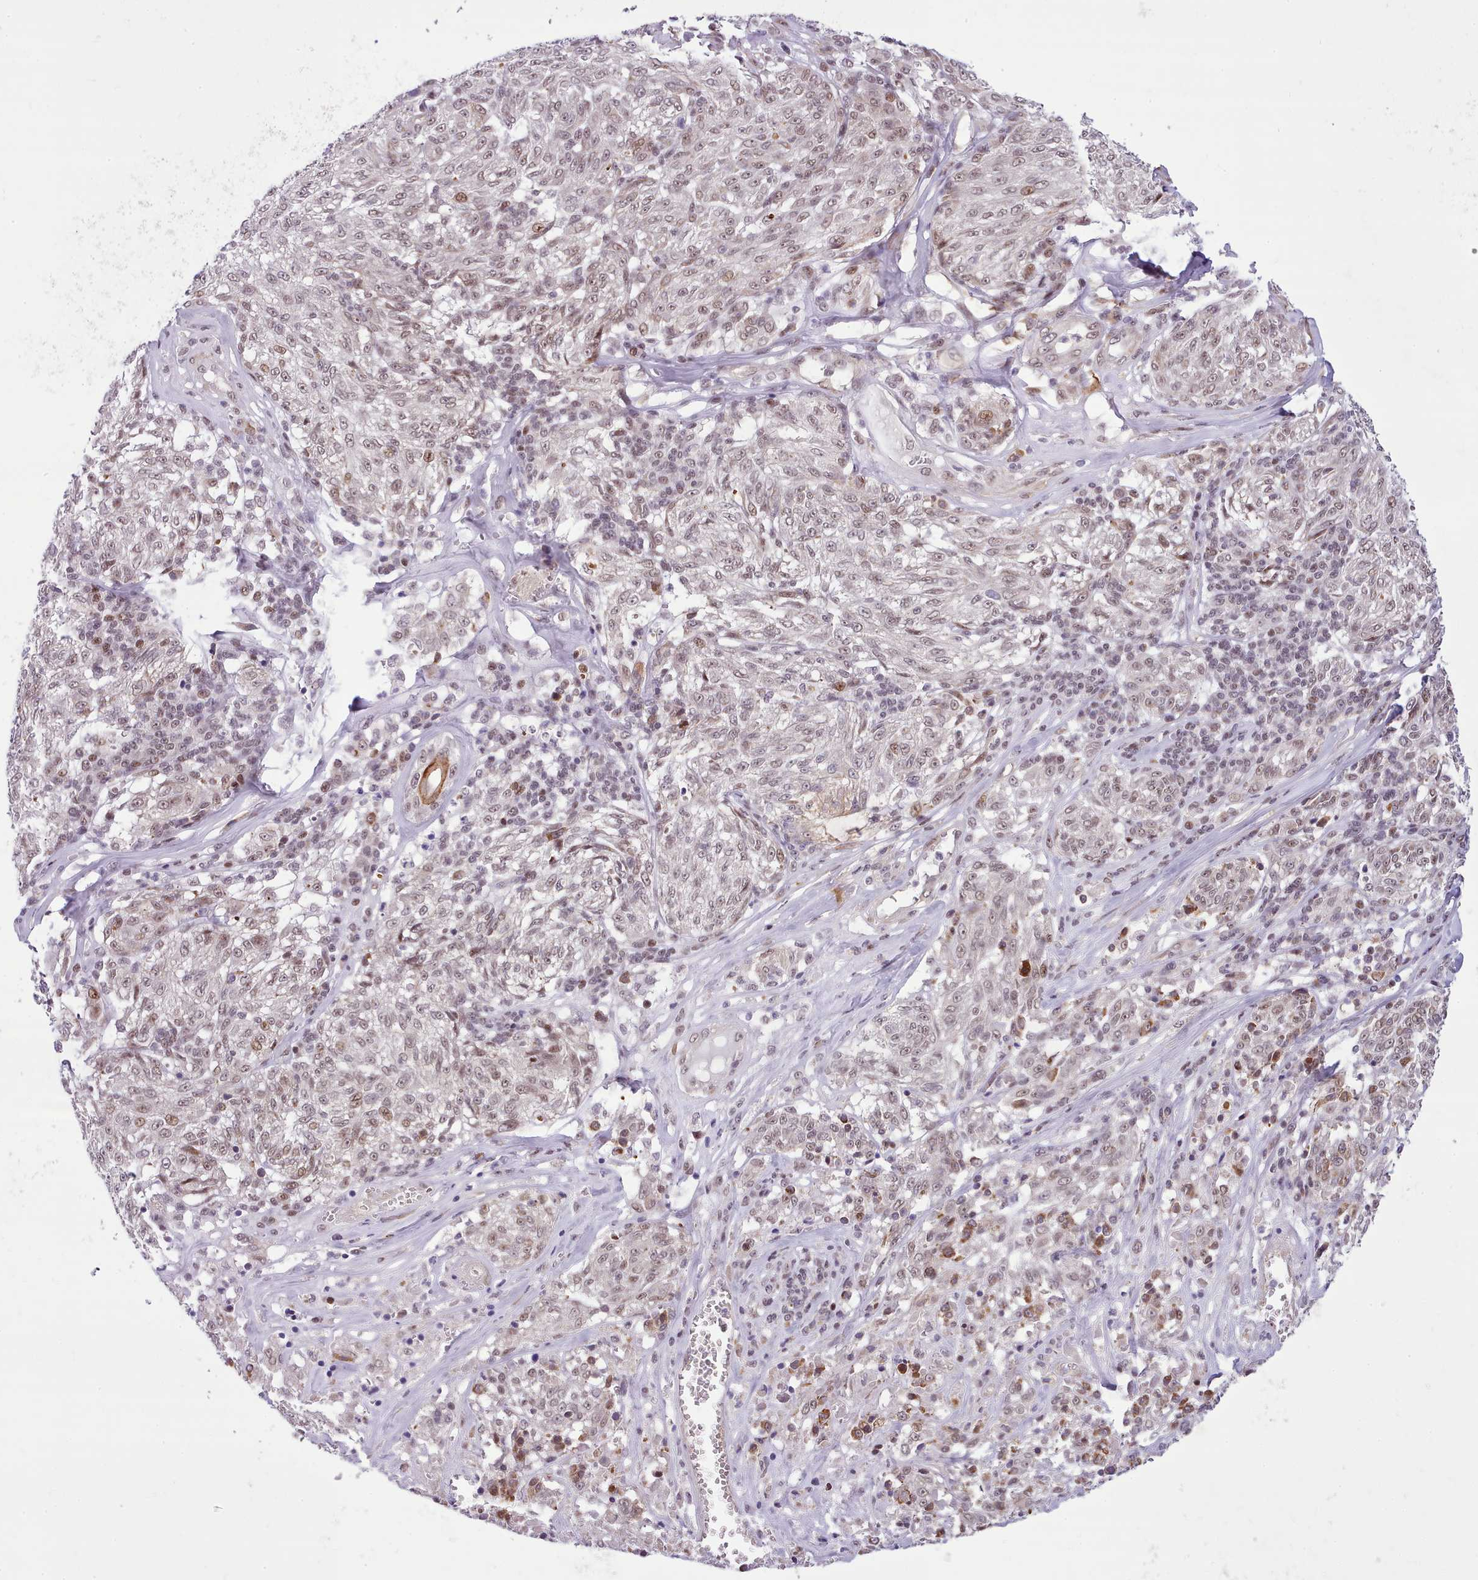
{"staining": {"intensity": "weak", "quantity": "25%-75%", "location": "nuclear"}, "tissue": "melanoma", "cell_type": "Tumor cells", "image_type": "cancer", "snomed": [{"axis": "morphology", "description": "Malignant melanoma, NOS"}, {"axis": "topography", "description": "Skin"}], "caption": "Malignant melanoma tissue demonstrates weak nuclear staining in approximately 25%-75% of tumor cells", "gene": "HOXB7", "patient": {"sex": "female", "age": 63}}